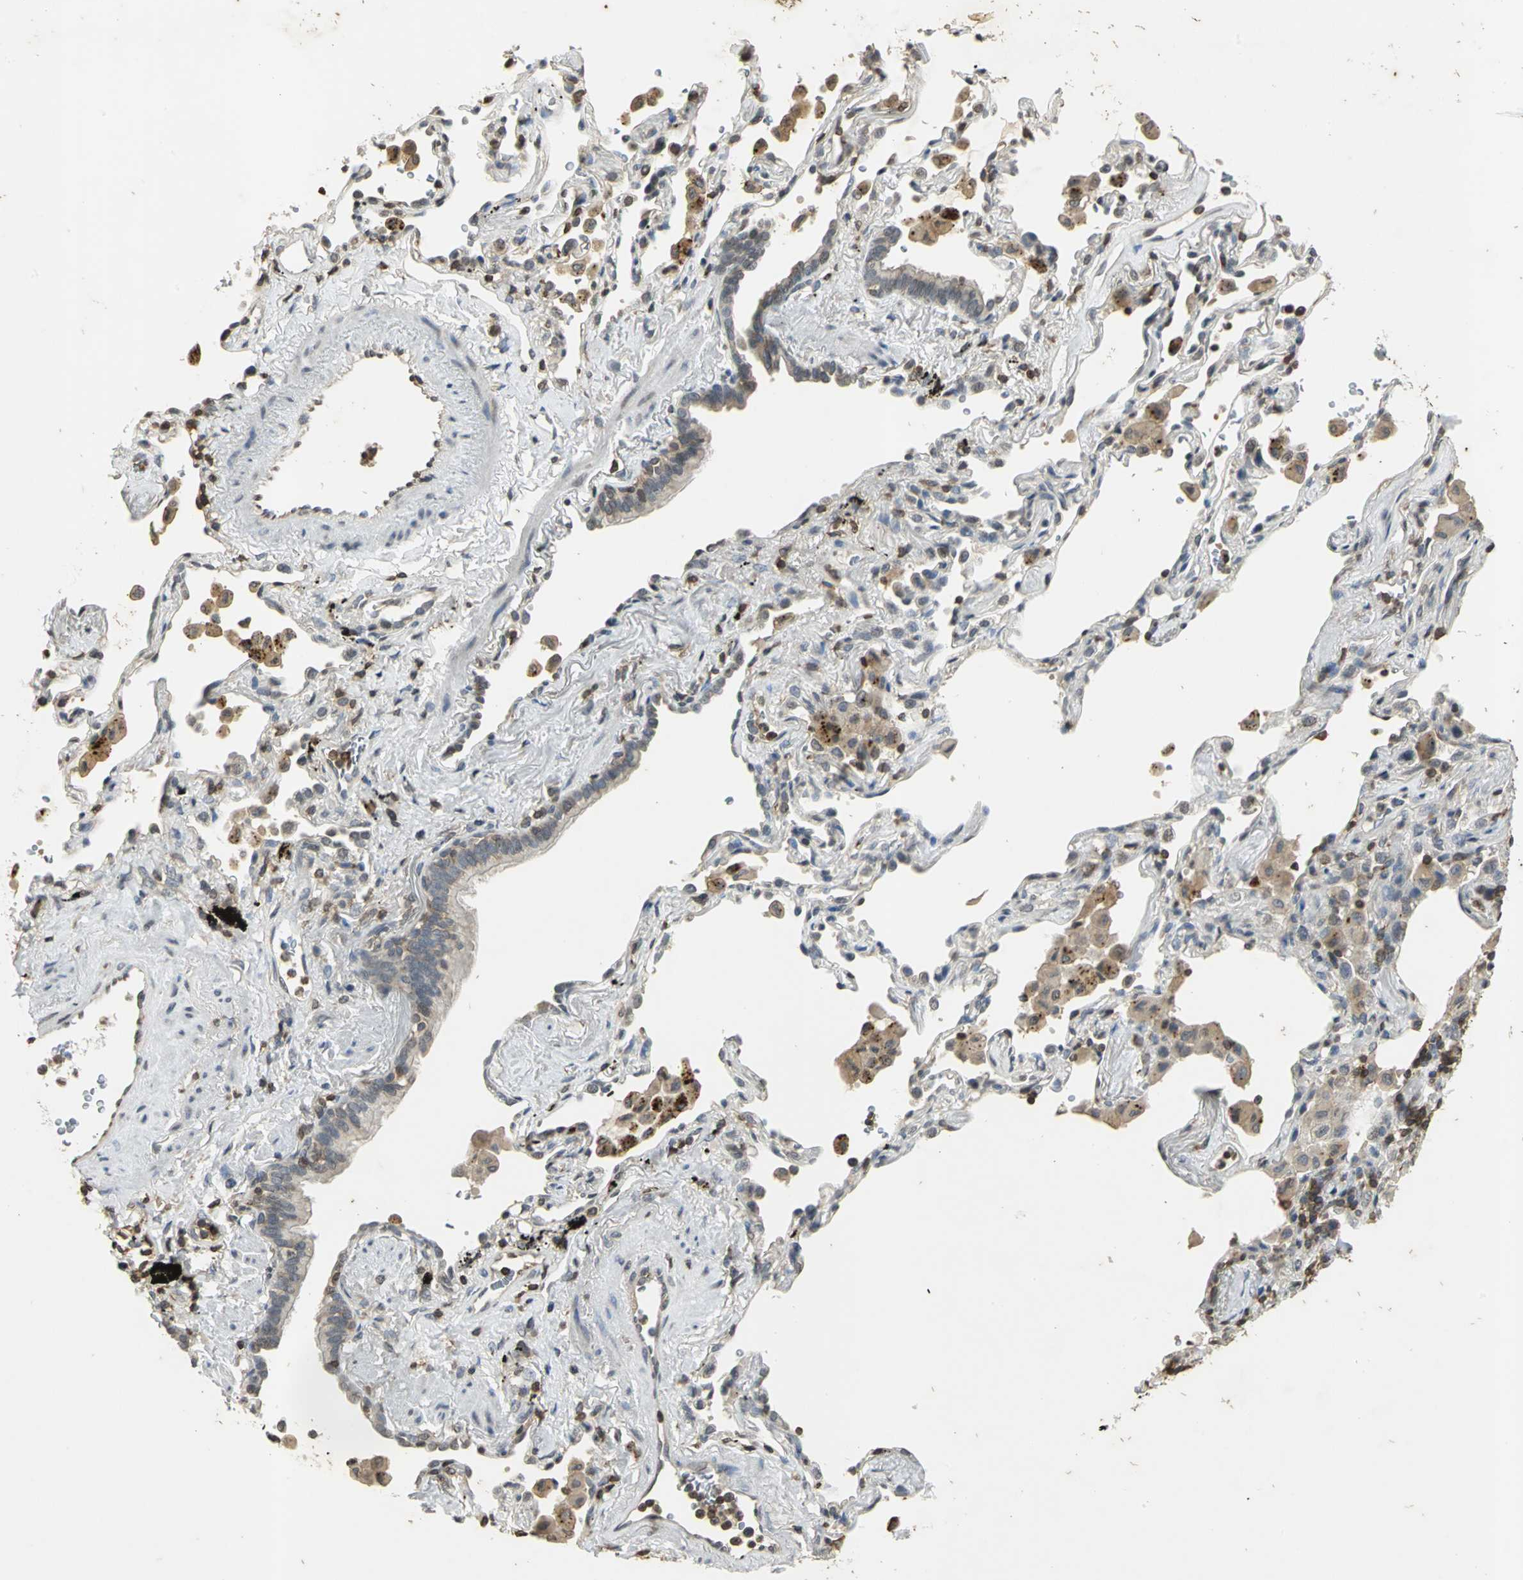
{"staining": {"intensity": "weak", "quantity": "25%-75%", "location": "cytoplasmic/membranous"}, "tissue": "lung cancer", "cell_type": "Tumor cells", "image_type": "cancer", "snomed": [{"axis": "morphology", "description": "Squamous cell carcinoma, NOS"}, {"axis": "topography", "description": "Lung"}], "caption": "Protein expression analysis of human squamous cell carcinoma (lung) reveals weak cytoplasmic/membranous staining in approximately 25%-75% of tumor cells.", "gene": "IL16", "patient": {"sex": "female", "age": 67}}